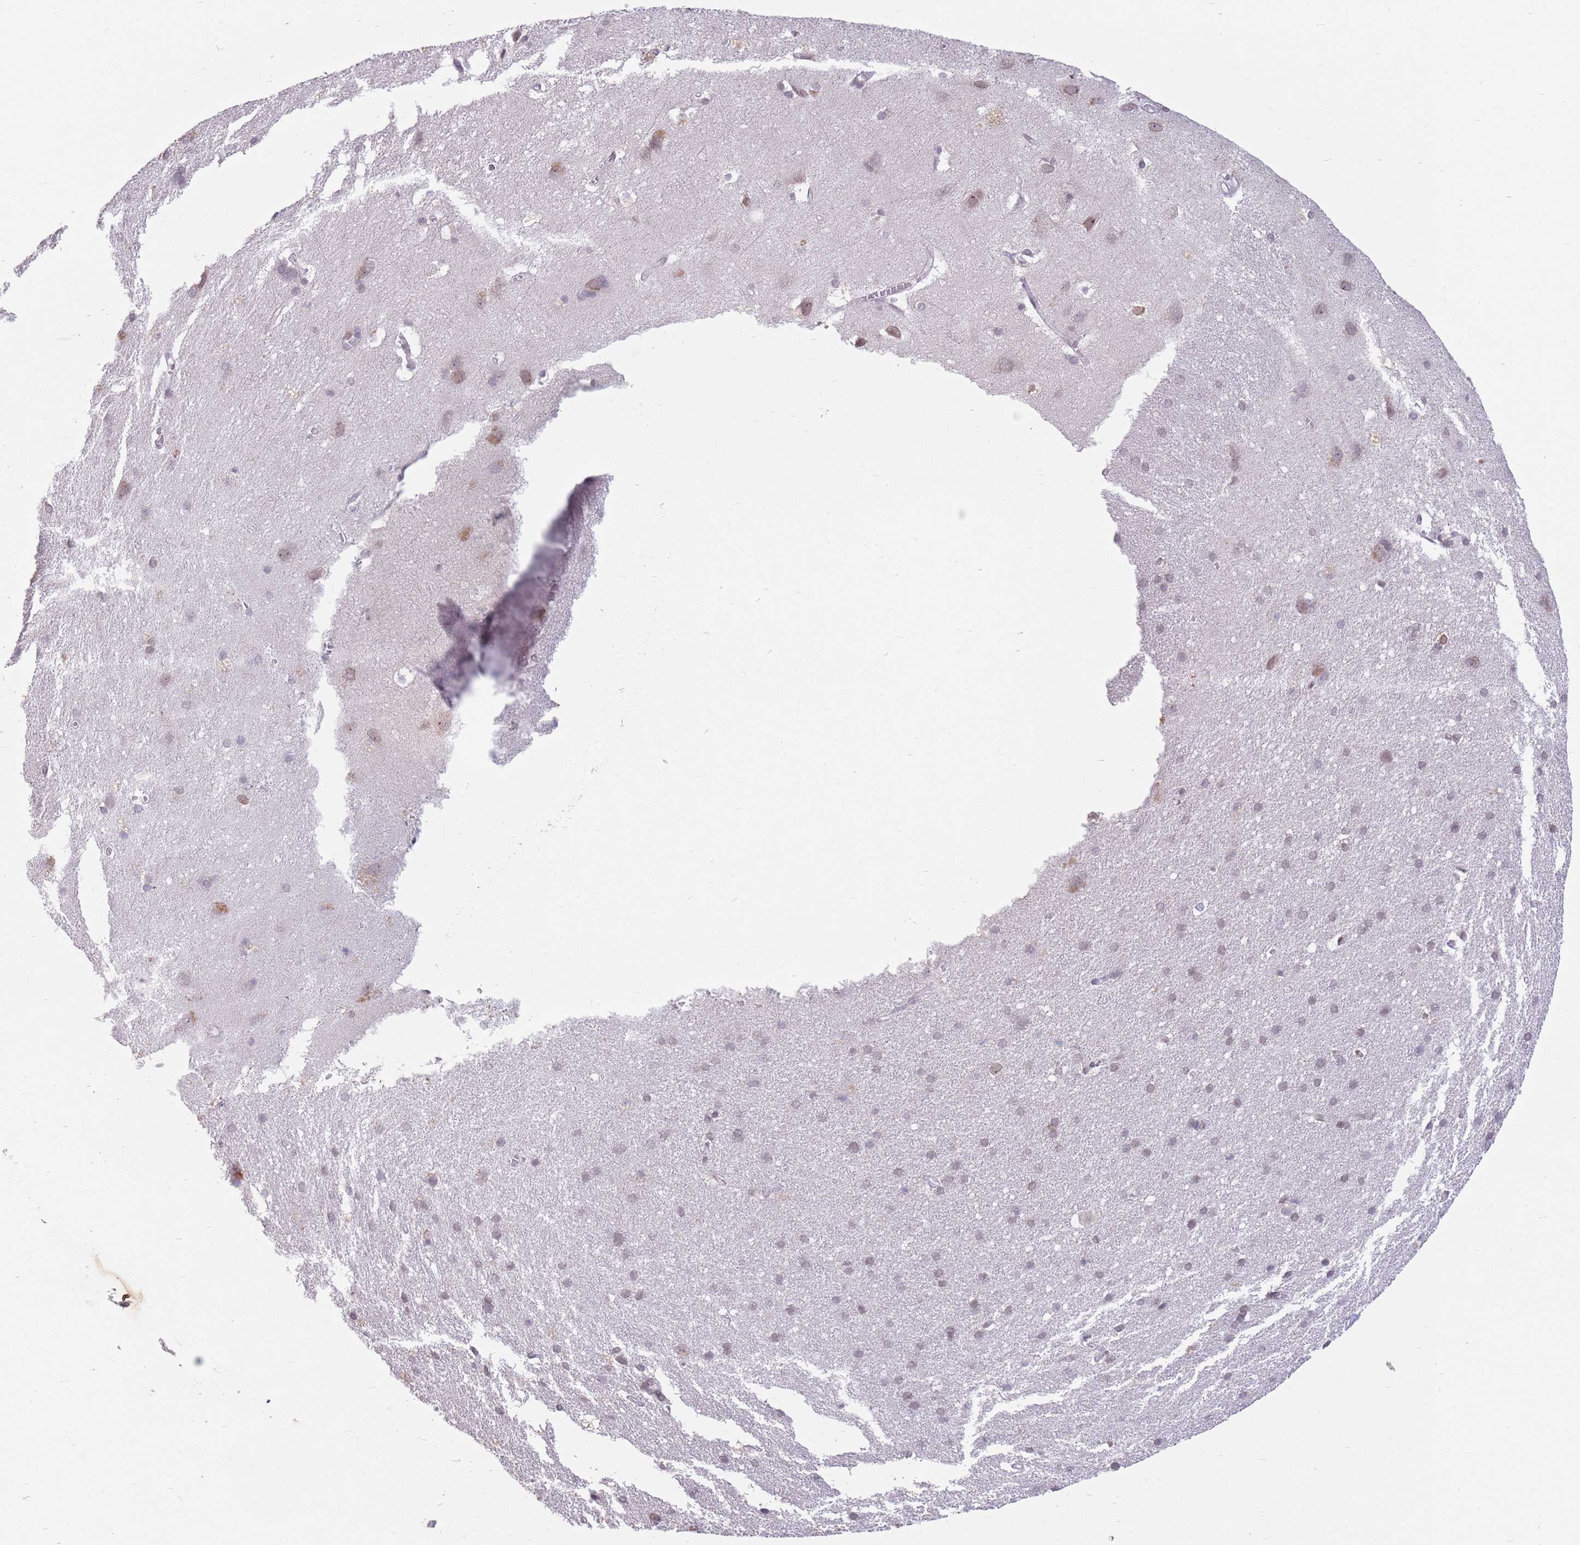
{"staining": {"intensity": "negative", "quantity": "none", "location": "none"}, "tissue": "cerebral cortex", "cell_type": "Endothelial cells", "image_type": "normal", "snomed": [{"axis": "morphology", "description": "Normal tissue, NOS"}, {"axis": "topography", "description": "Cerebral cortex"}], "caption": "This is an IHC micrograph of normal human cerebral cortex. There is no positivity in endothelial cells.", "gene": "ZNF574", "patient": {"sex": "male", "age": 54}}